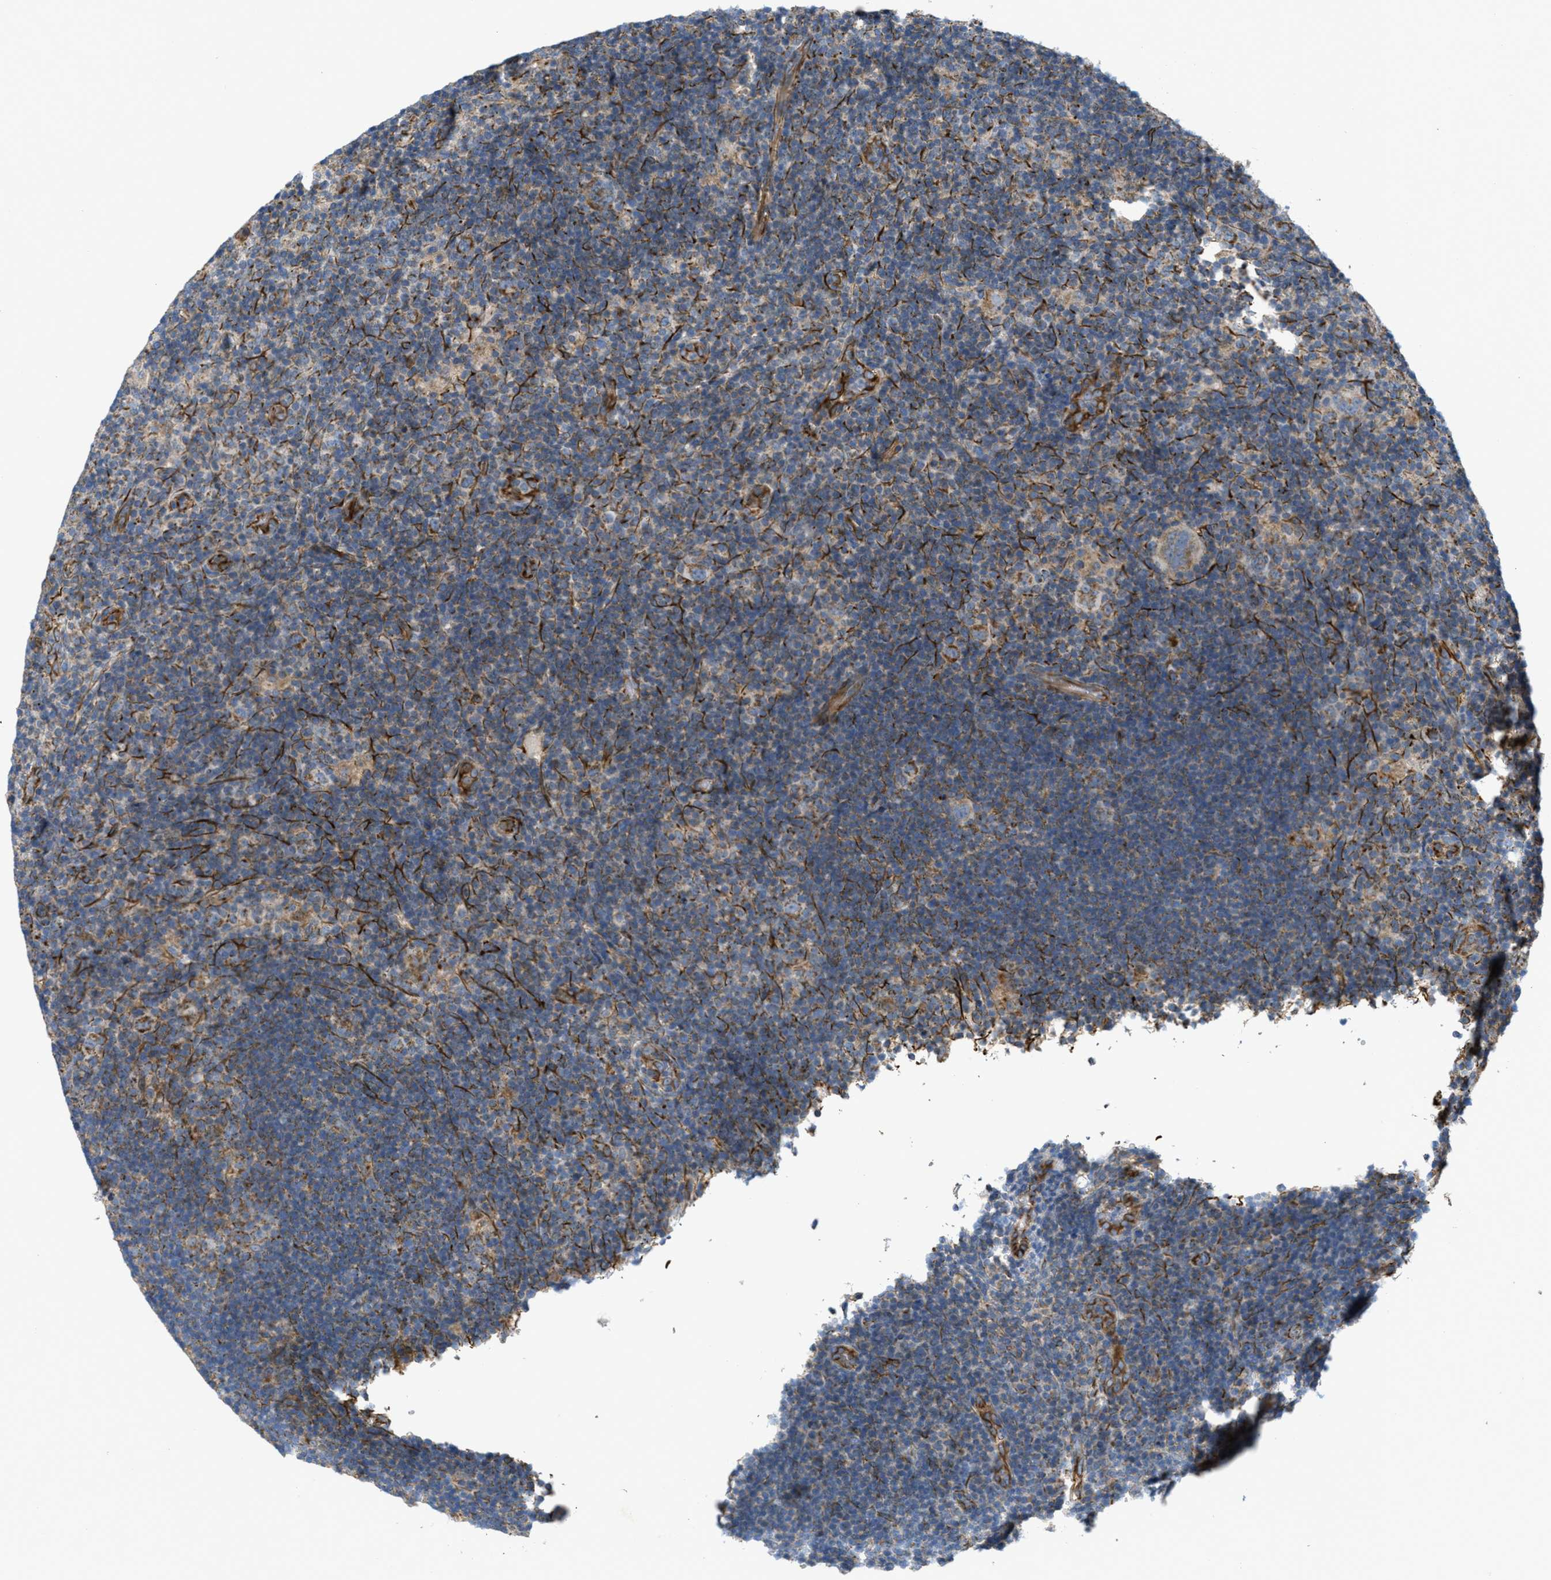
{"staining": {"intensity": "weak", "quantity": ">75%", "location": "cytoplasmic/membranous"}, "tissue": "lymphoma", "cell_type": "Tumor cells", "image_type": "cancer", "snomed": [{"axis": "morphology", "description": "Hodgkin's disease, NOS"}, {"axis": "topography", "description": "Lymph node"}], "caption": "Immunohistochemical staining of human Hodgkin's disease shows low levels of weak cytoplasmic/membranous positivity in about >75% of tumor cells.", "gene": "BTN3A1", "patient": {"sex": "female", "age": 57}}